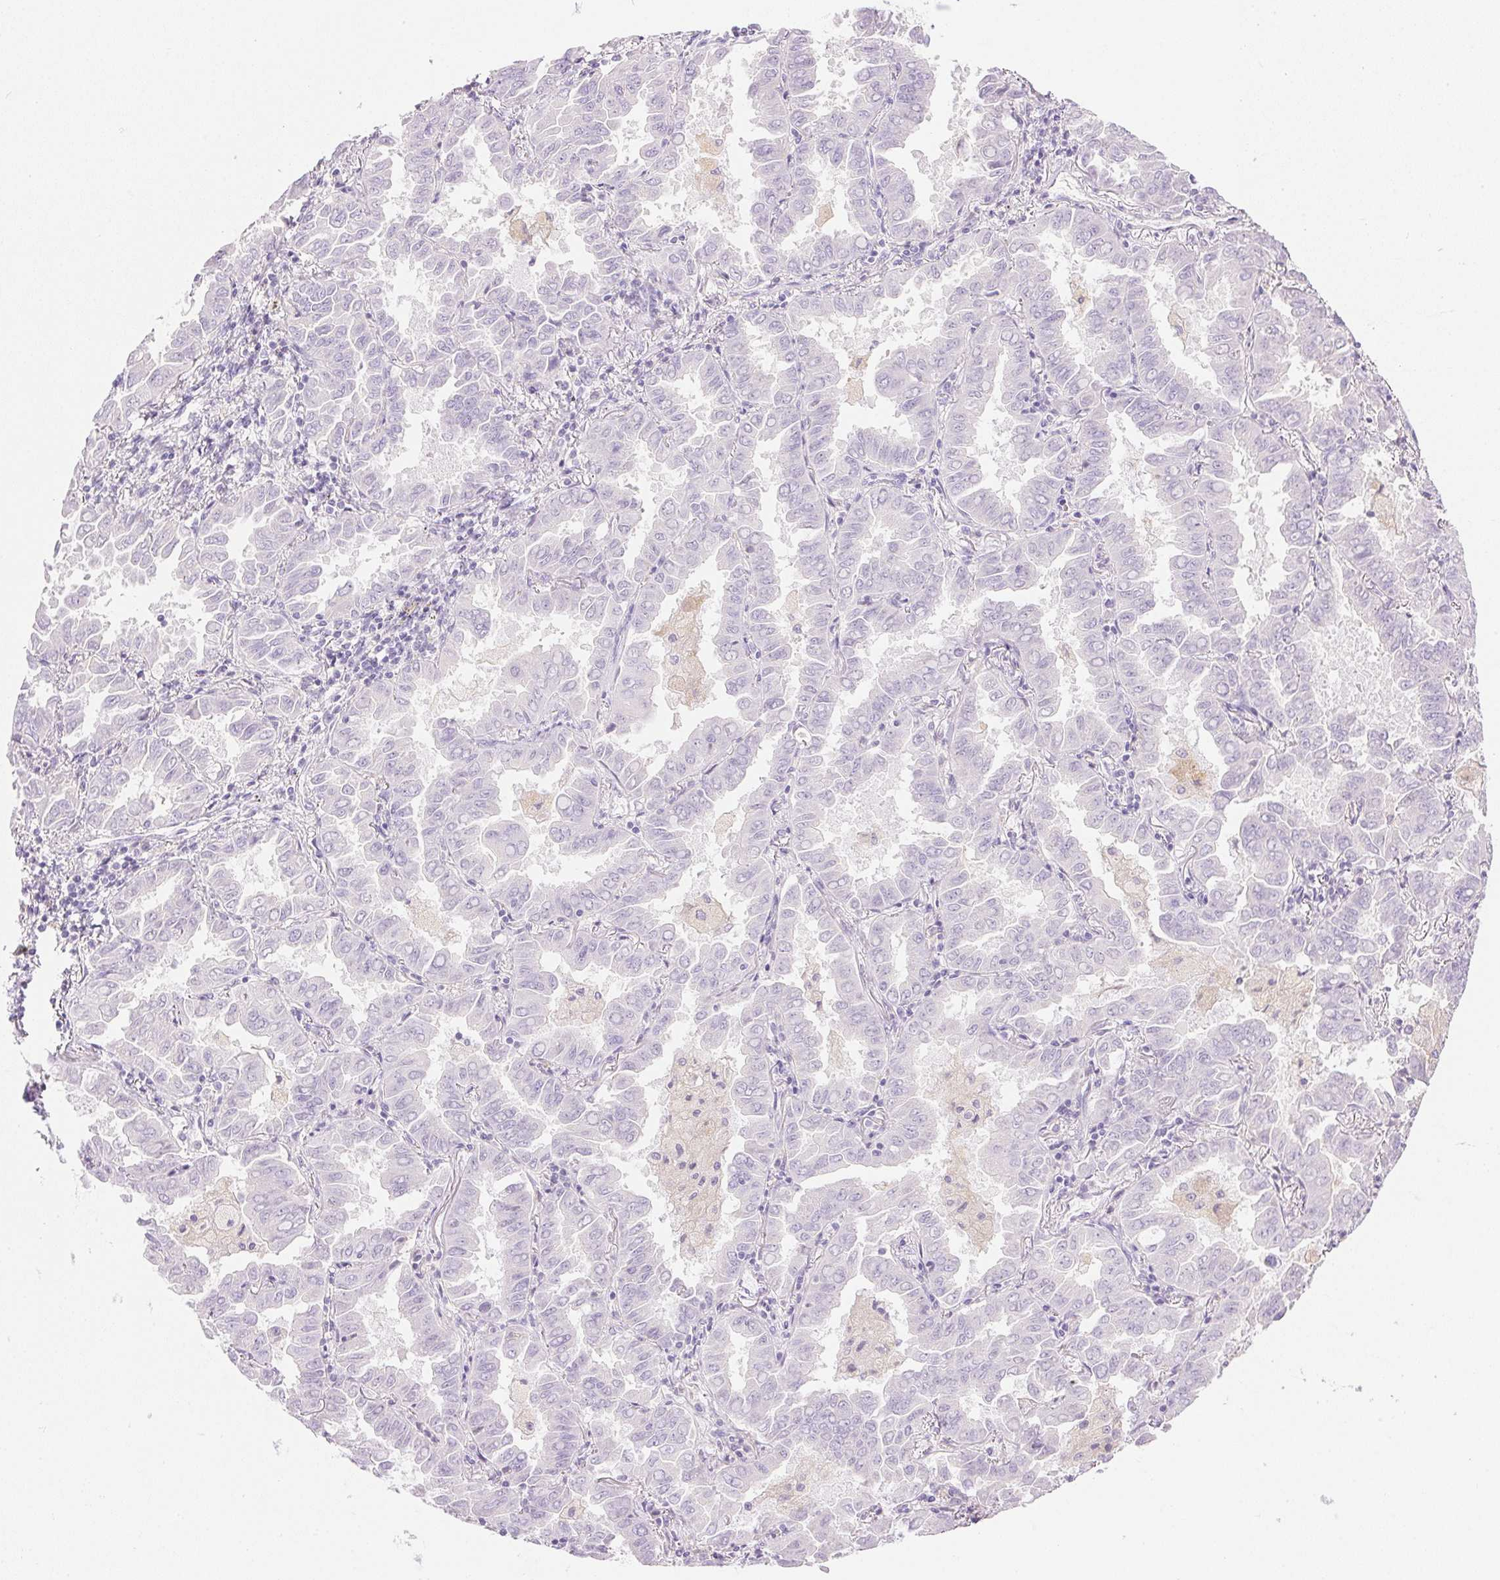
{"staining": {"intensity": "negative", "quantity": "none", "location": "none"}, "tissue": "lung cancer", "cell_type": "Tumor cells", "image_type": "cancer", "snomed": [{"axis": "morphology", "description": "Adenocarcinoma, NOS"}, {"axis": "topography", "description": "Lung"}], "caption": "The histopathology image displays no significant expression in tumor cells of lung cancer (adenocarcinoma).", "gene": "ATP6V1G3", "patient": {"sex": "male", "age": 64}}